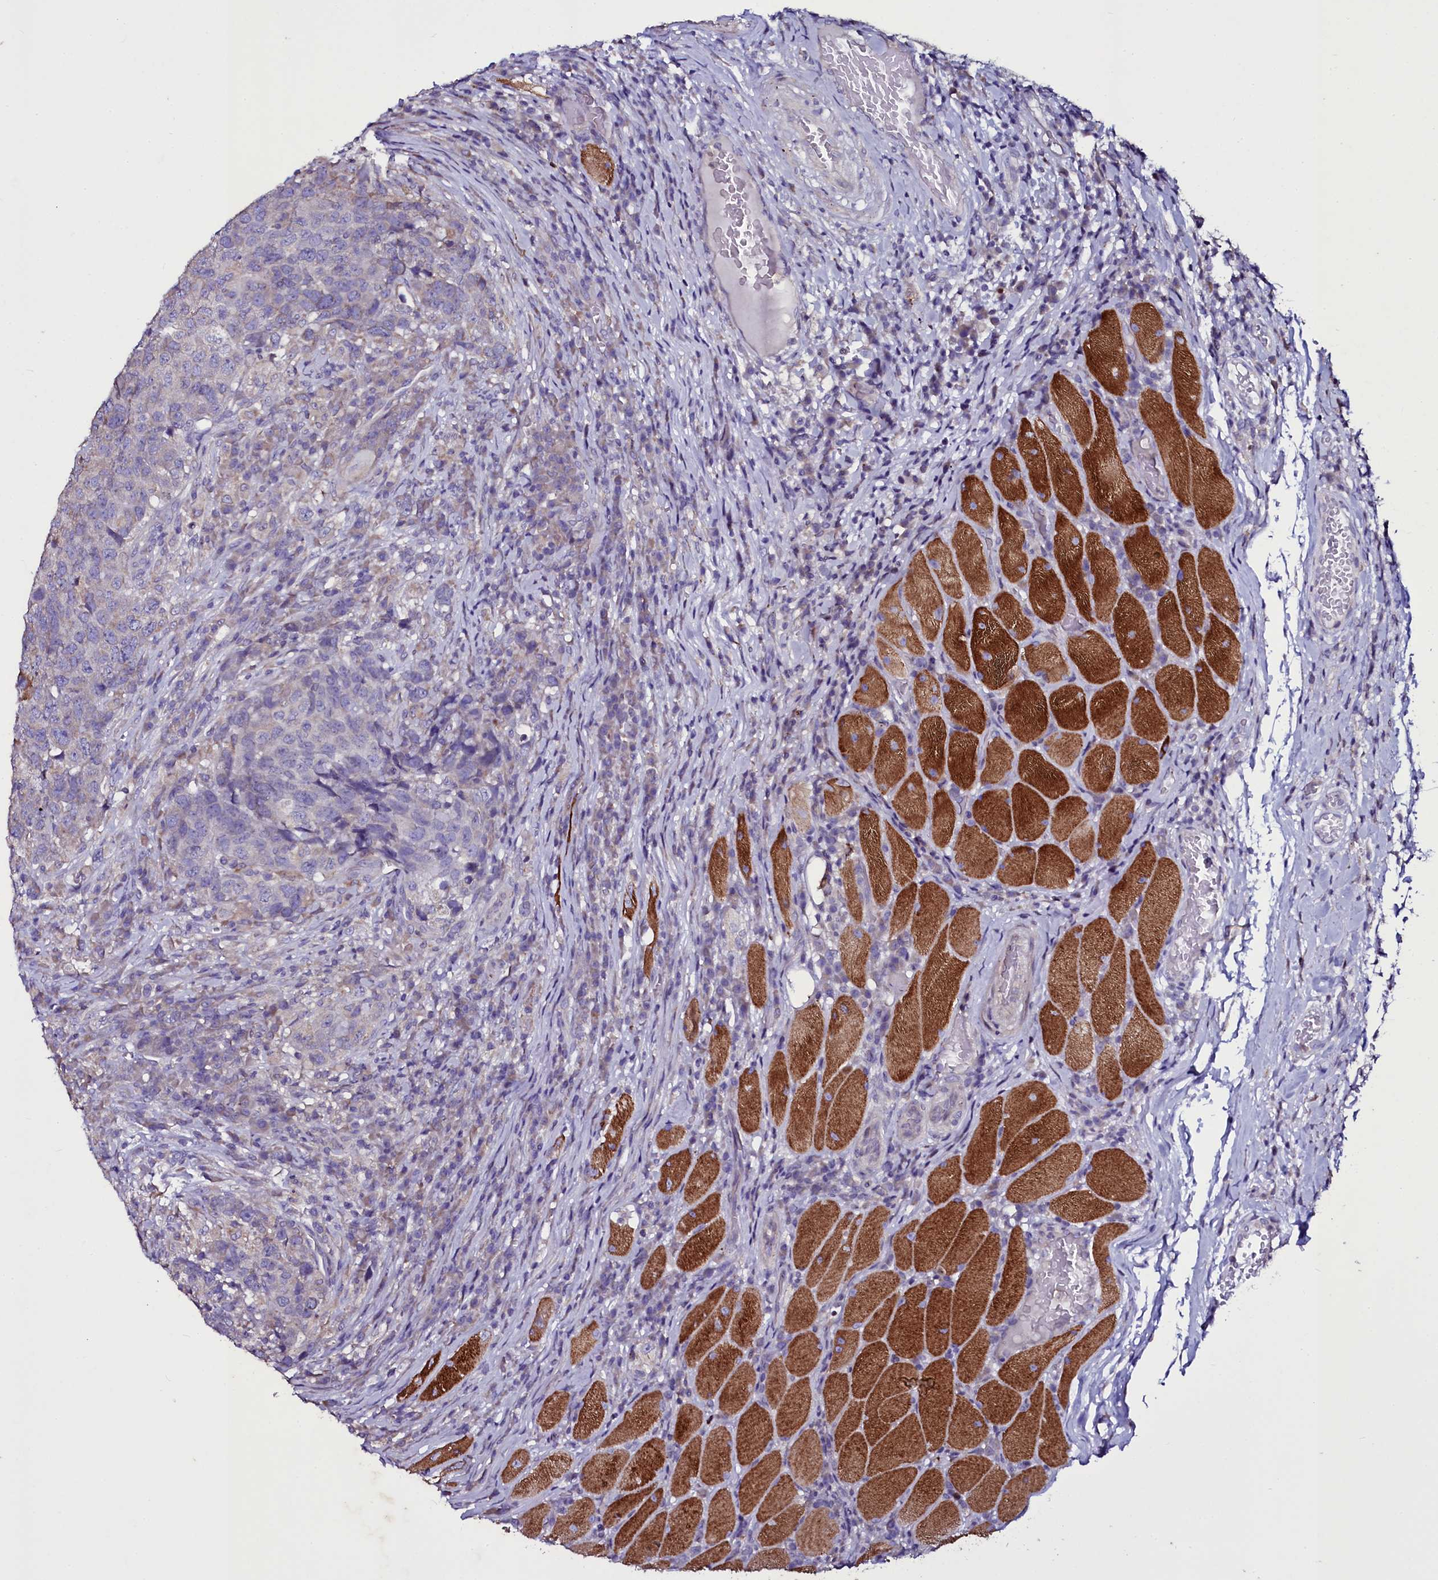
{"staining": {"intensity": "negative", "quantity": "none", "location": "none"}, "tissue": "head and neck cancer", "cell_type": "Tumor cells", "image_type": "cancer", "snomed": [{"axis": "morphology", "description": "Squamous cell carcinoma, NOS"}, {"axis": "topography", "description": "Head-Neck"}], "caption": "DAB (3,3'-diaminobenzidine) immunohistochemical staining of head and neck squamous cell carcinoma shows no significant staining in tumor cells.", "gene": "SELENOT", "patient": {"sex": "male", "age": 66}}